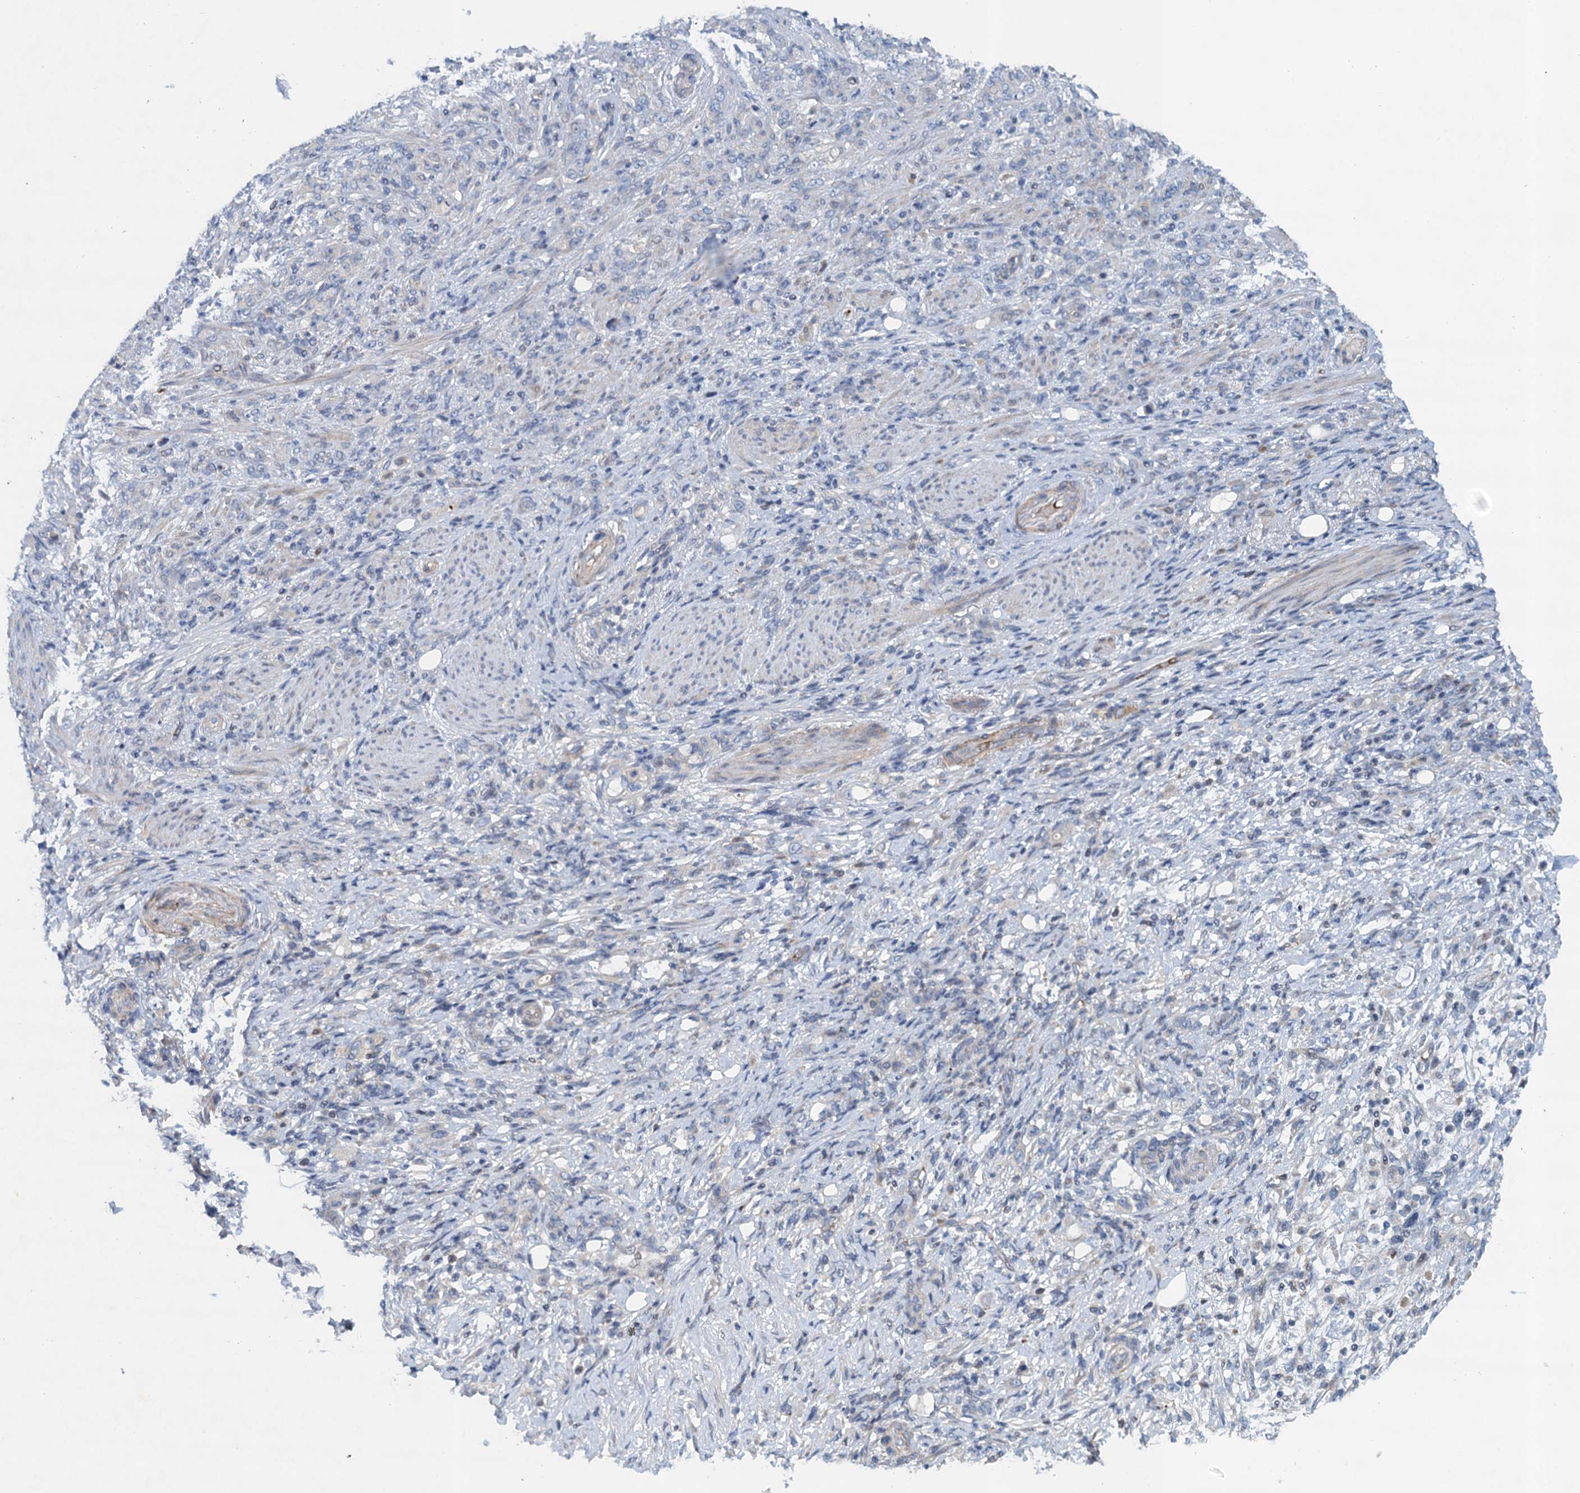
{"staining": {"intensity": "negative", "quantity": "none", "location": "none"}, "tissue": "stomach cancer", "cell_type": "Tumor cells", "image_type": "cancer", "snomed": [{"axis": "morphology", "description": "Adenocarcinoma, NOS"}, {"axis": "topography", "description": "Stomach"}], "caption": "Photomicrograph shows no significant protein expression in tumor cells of stomach cancer.", "gene": "NBEA", "patient": {"sex": "female", "age": 79}}